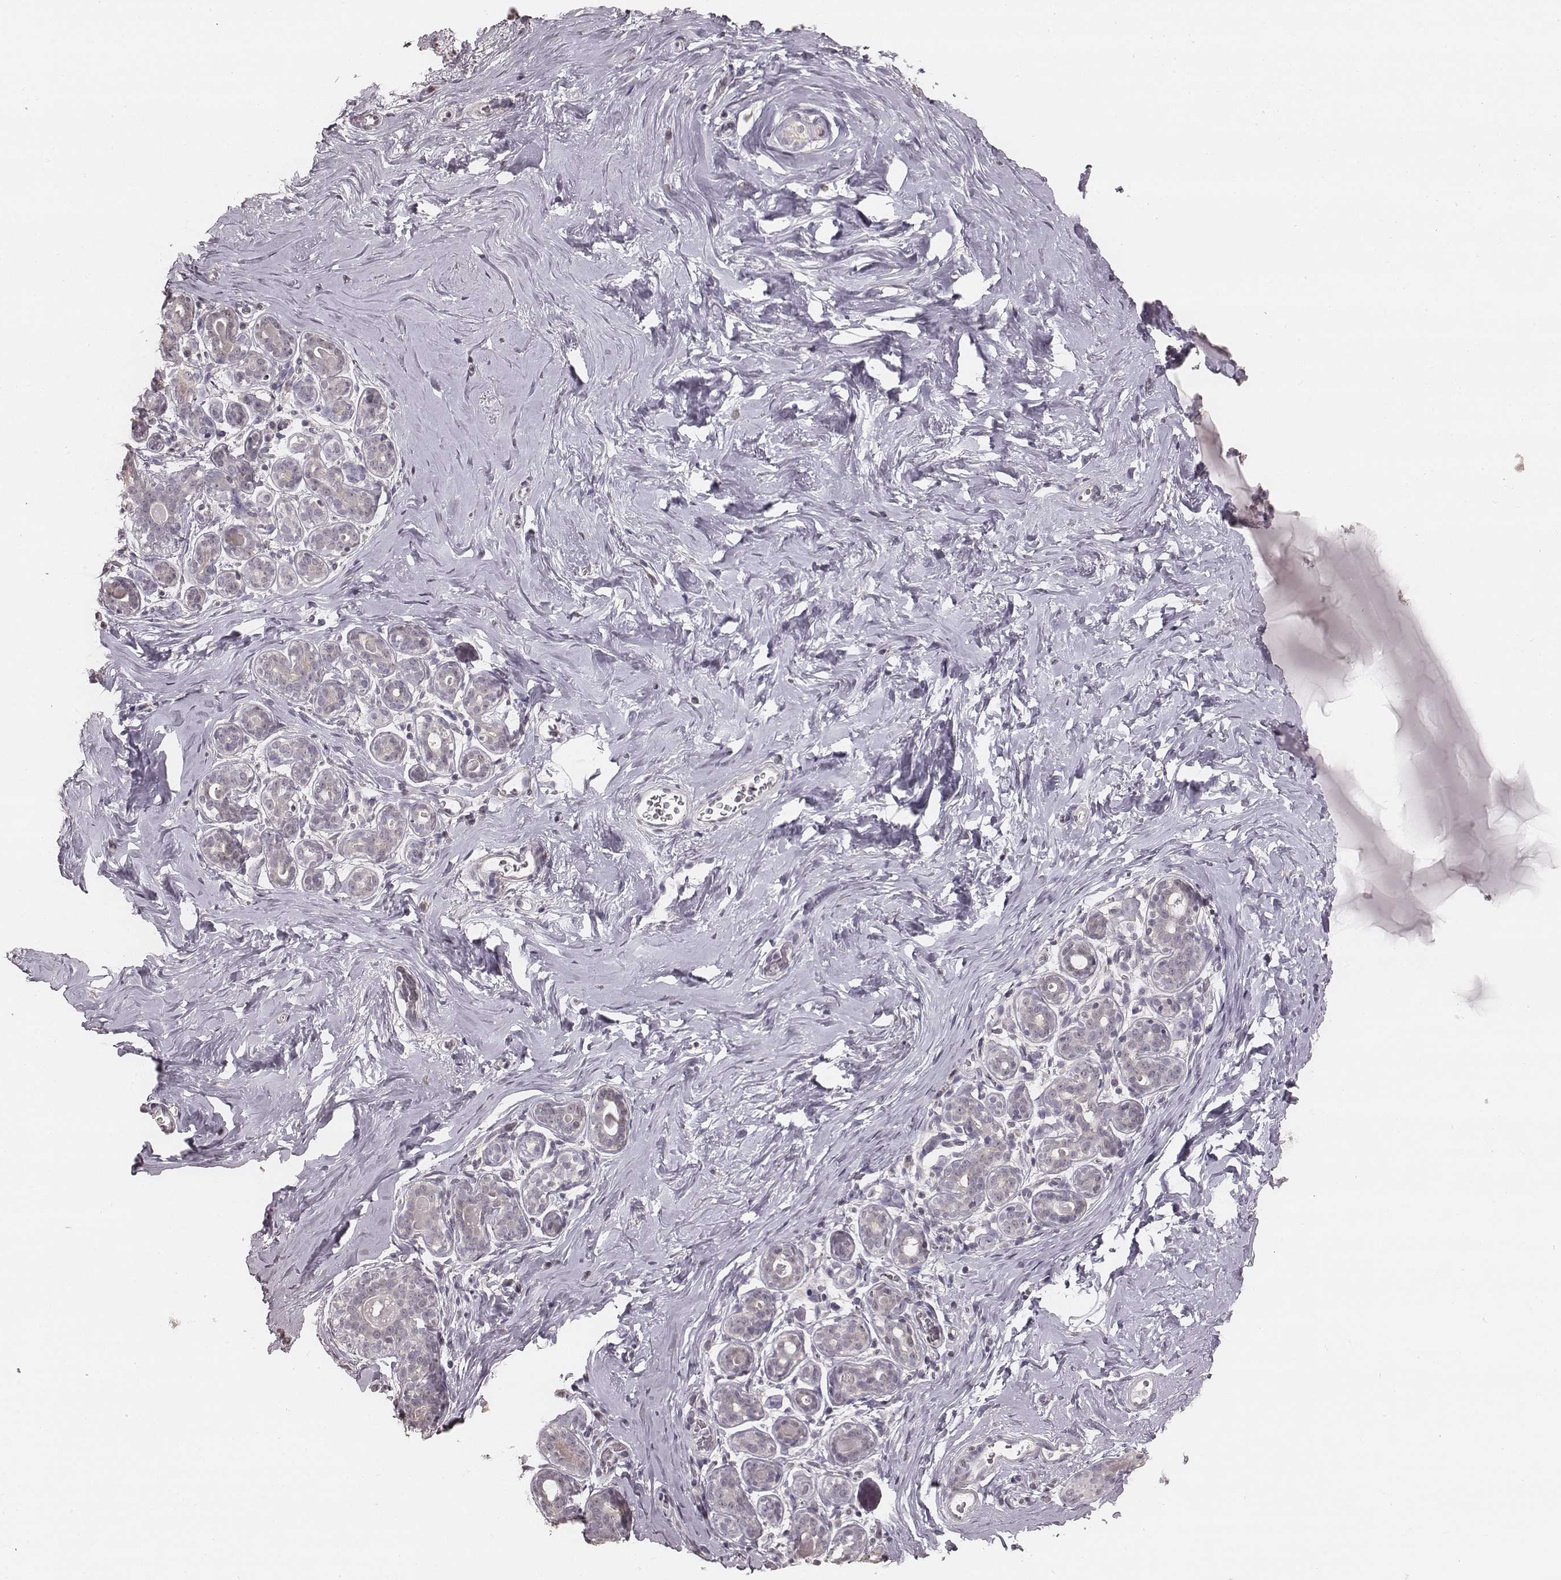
{"staining": {"intensity": "negative", "quantity": "none", "location": "none"}, "tissue": "breast", "cell_type": "Adipocytes", "image_type": "normal", "snomed": [{"axis": "morphology", "description": "Normal tissue, NOS"}, {"axis": "topography", "description": "Skin"}, {"axis": "topography", "description": "Breast"}], "caption": "Protein analysis of benign breast demonstrates no significant expression in adipocytes. (Stains: DAB immunohistochemistry with hematoxylin counter stain, Microscopy: brightfield microscopy at high magnification).", "gene": "LY6K", "patient": {"sex": "female", "age": 43}}